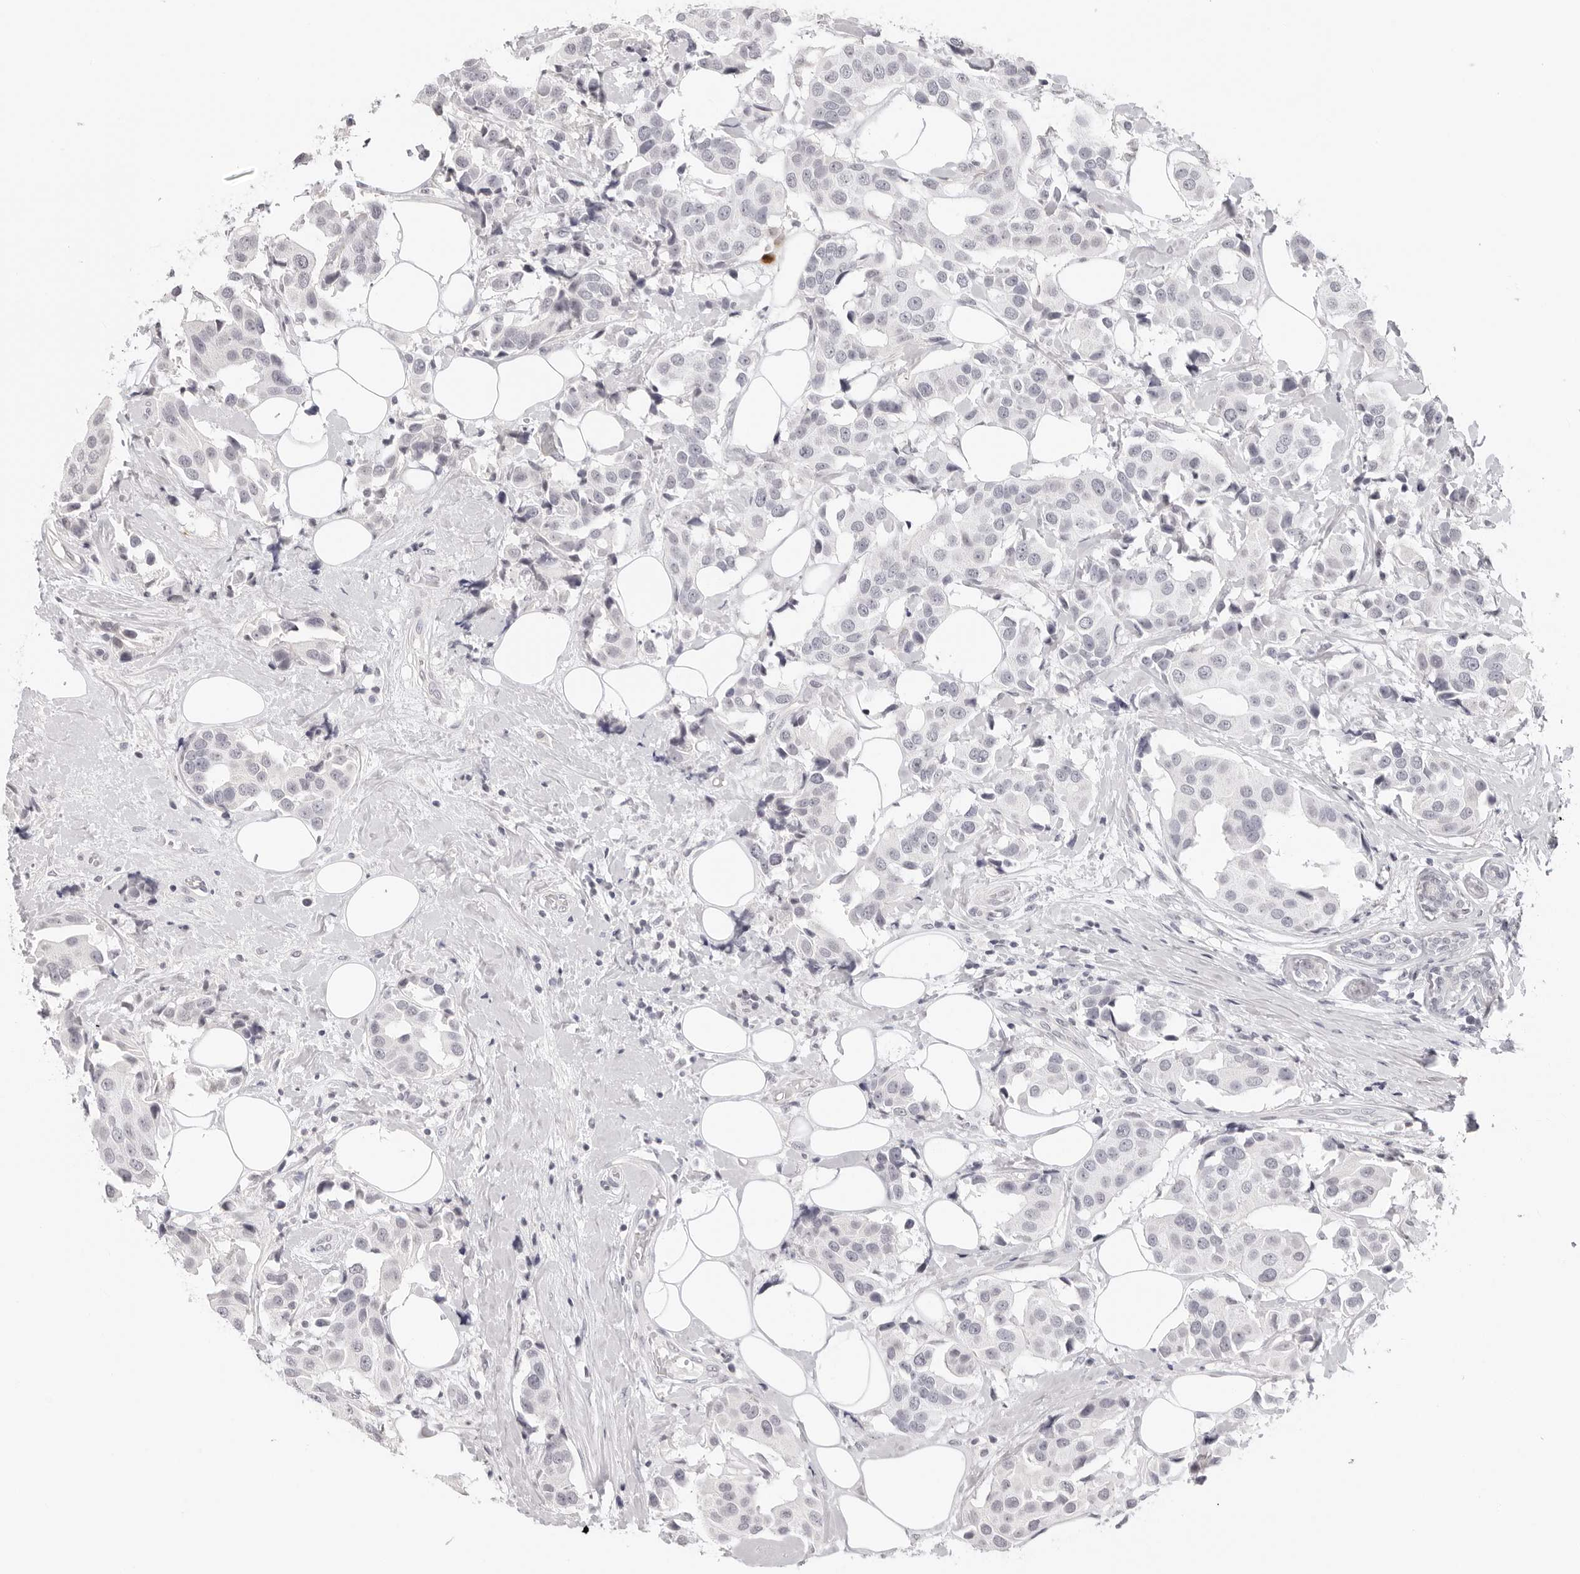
{"staining": {"intensity": "negative", "quantity": "none", "location": "none"}, "tissue": "breast cancer", "cell_type": "Tumor cells", "image_type": "cancer", "snomed": [{"axis": "morphology", "description": "Normal tissue, NOS"}, {"axis": "morphology", "description": "Duct carcinoma"}, {"axis": "topography", "description": "Breast"}], "caption": "Human infiltrating ductal carcinoma (breast) stained for a protein using IHC reveals no staining in tumor cells.", "gene": "STRADB", "patient": {"sex": "female", "age": 39}}